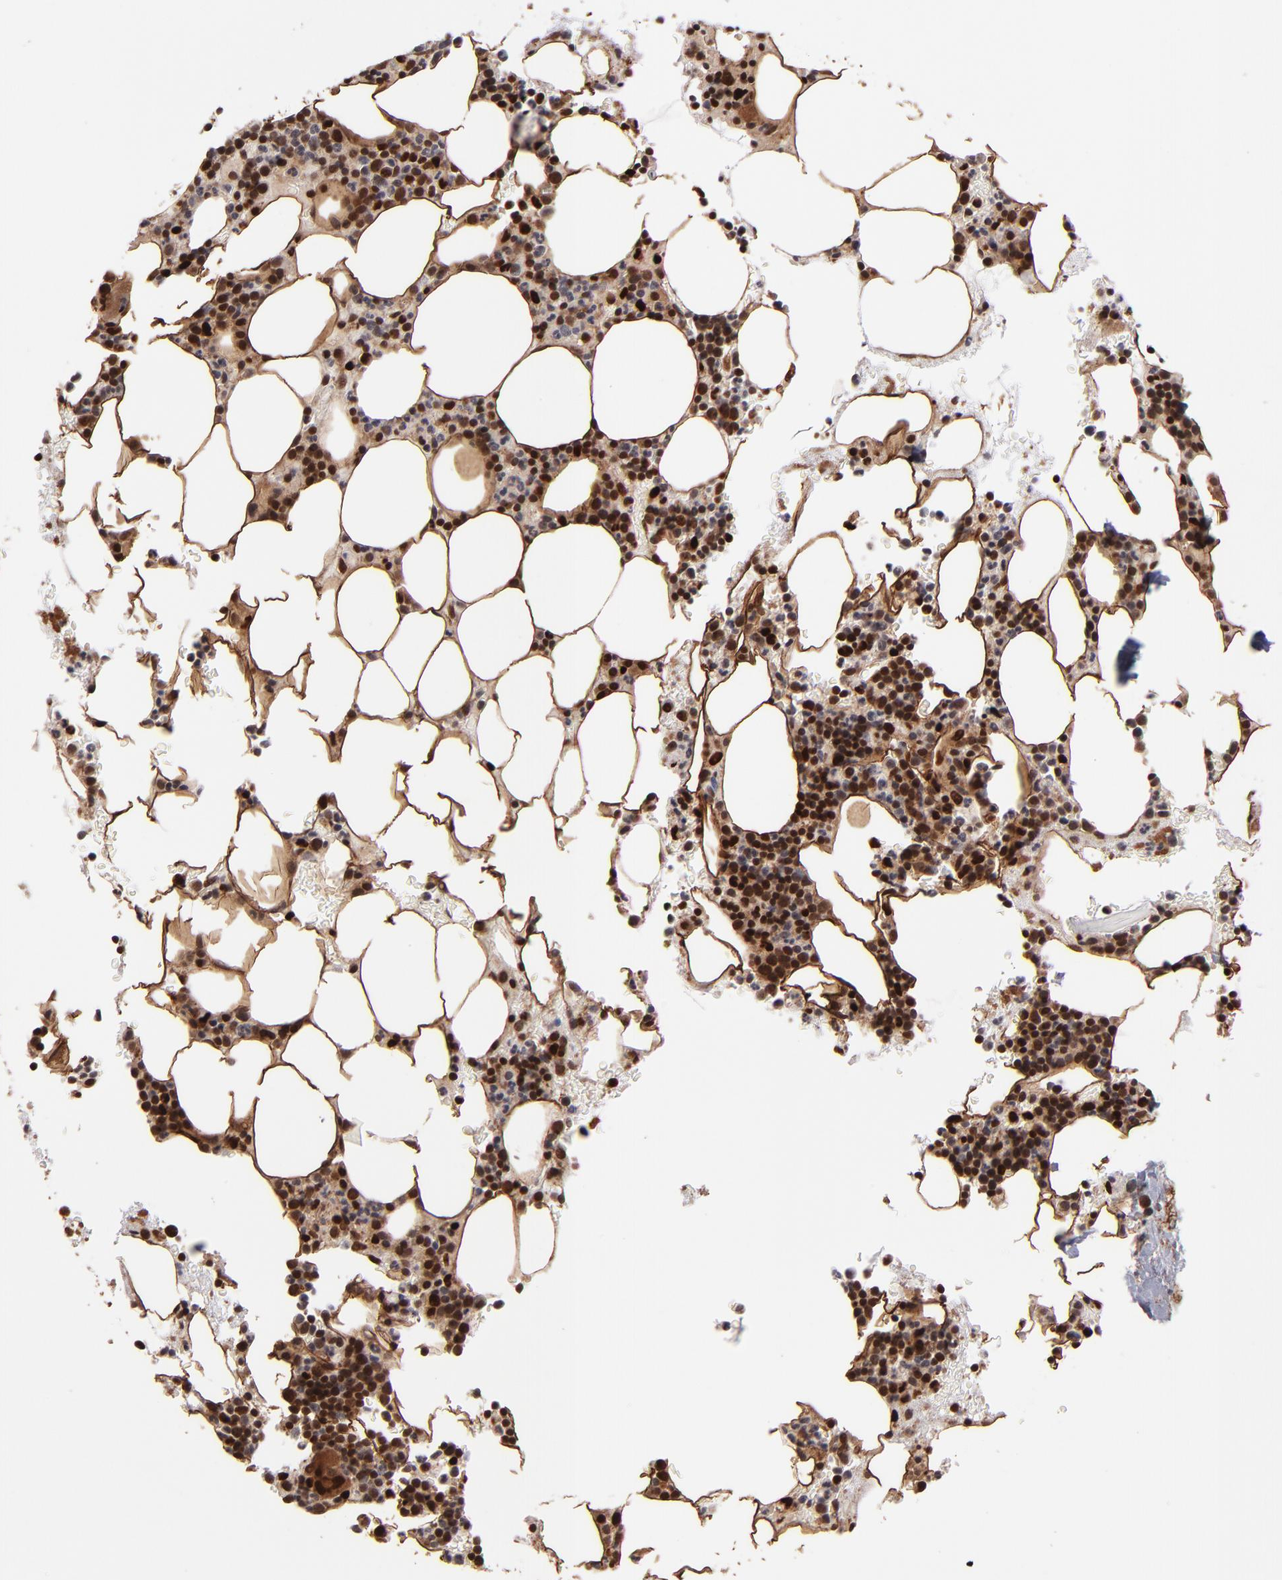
{"staining": {"intensity": "moderate", "quantity": "25%-75%", "location": "nuclear"}, "tissue": "bone marrow", "cell_type": "Hematopoietic cells", "image_type": "normal", "snomed": [{"axis": "morphology", "description": "Normal tissue, NOS"}, {"axis": "topography", "description": "Bone marrow"}], "caption": "Protein expression by immunohistochemistry shows moderate nuclear positivity in approximately 25%-75% of hematopoietic cells in unremarkable bone marrow.", "gene": "TOP1MT", "patient": {"sex": "male", "age": 78}}